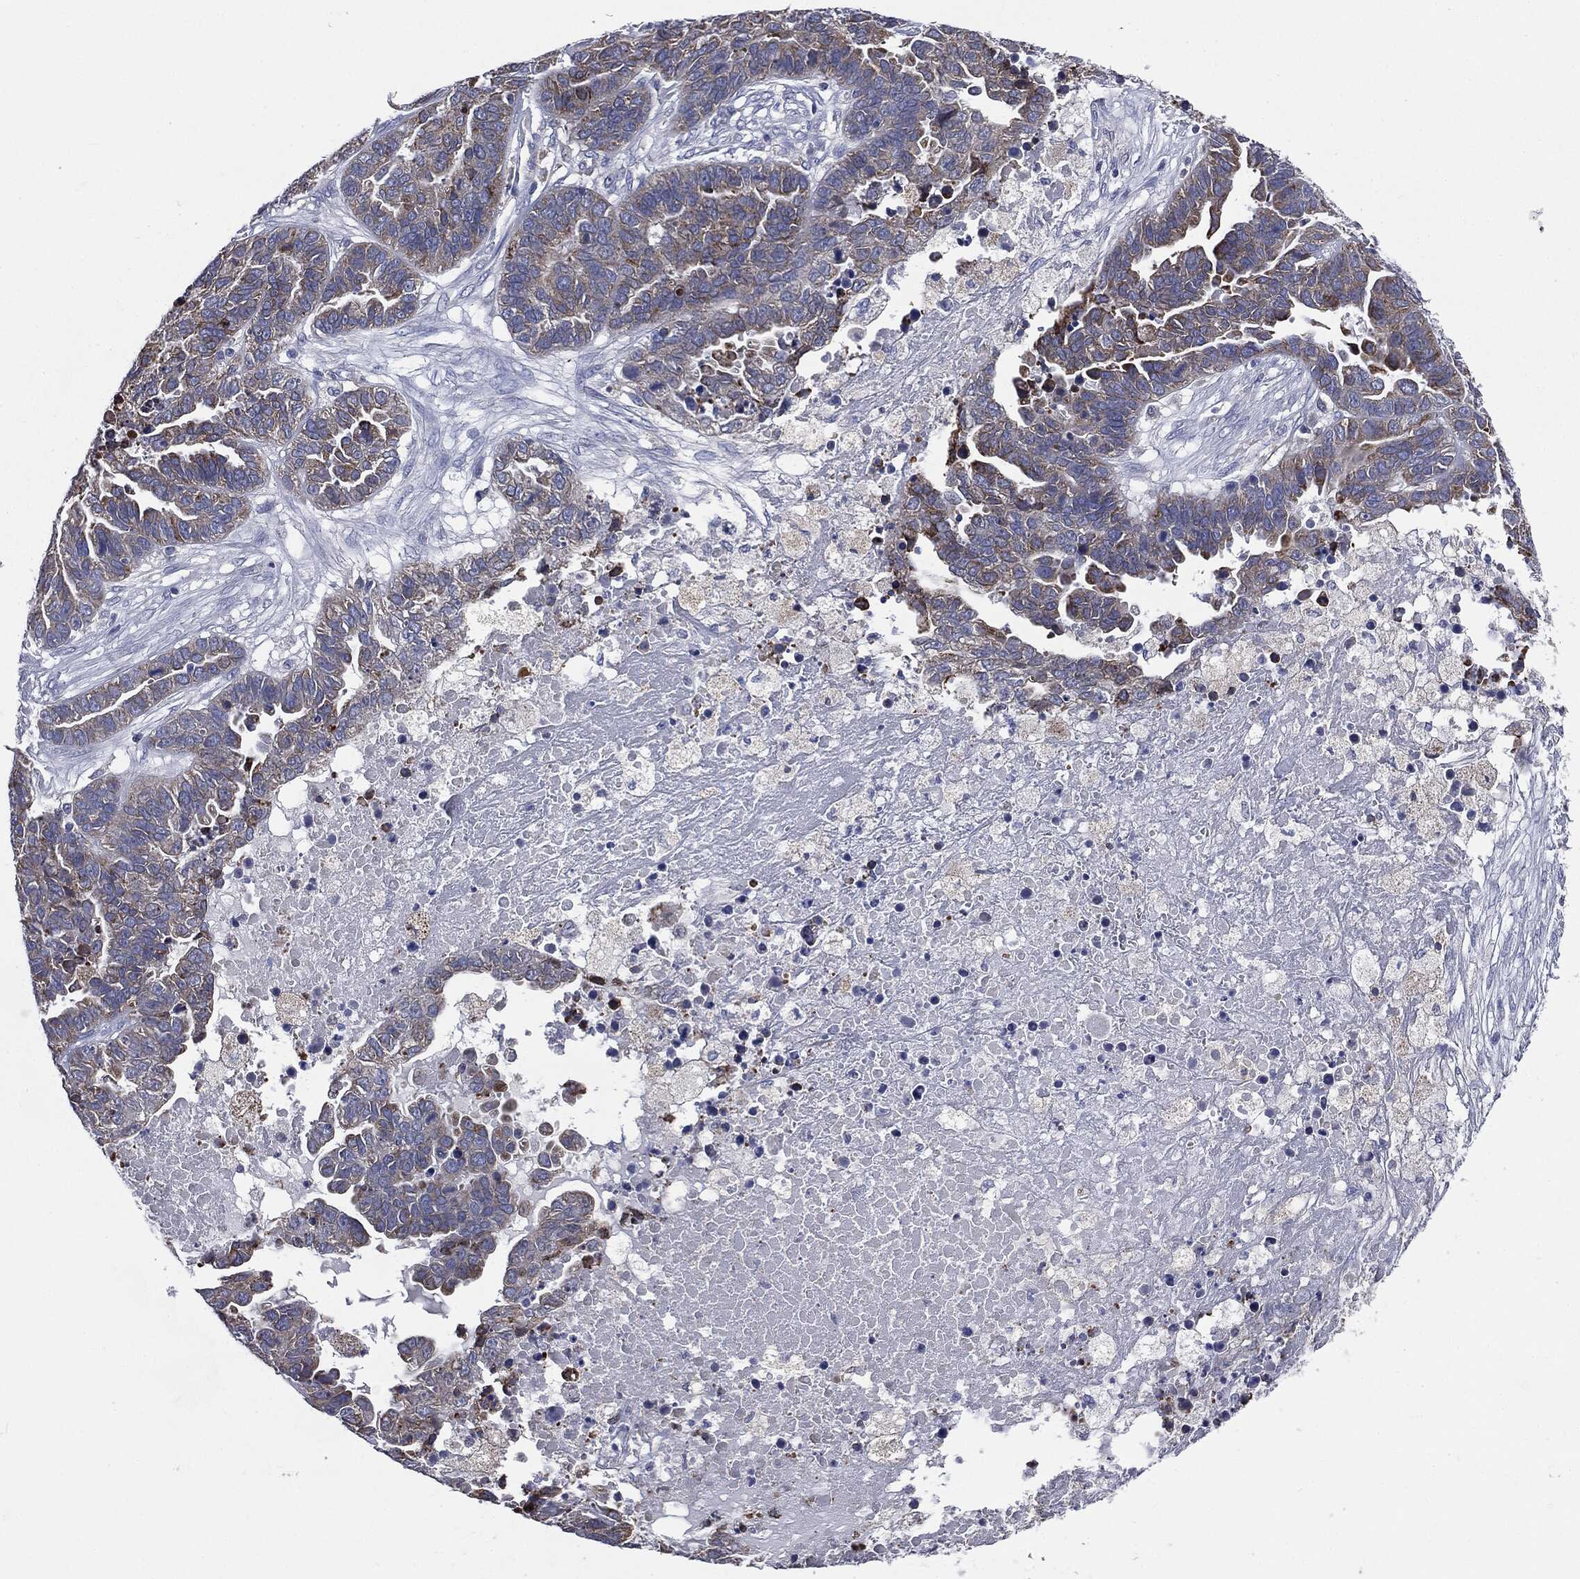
{"staining": {"intensity": "weak", "quantity": "25%-75%", "location": "cytoplasmic/membranous"}, "tissue": "ovarian cancer", "cell_type": "Tumor cells", "image_type": "cancer", "snomed": [{"axis": "morphology", "description": "Cystadenocarcinoma, serous, NOS"}, {"axis": "topography", "description": "Ovary"}], "caption": "Human ovarian cancer (serous cystadenocarcinoma) stained with a brown dye shows weak cytoplasmic/membranous positive positivity in approximately 25%-75% of tumor cells.", "gene": "PTGS2", "patient": {"sex": "female", "age": 87}}